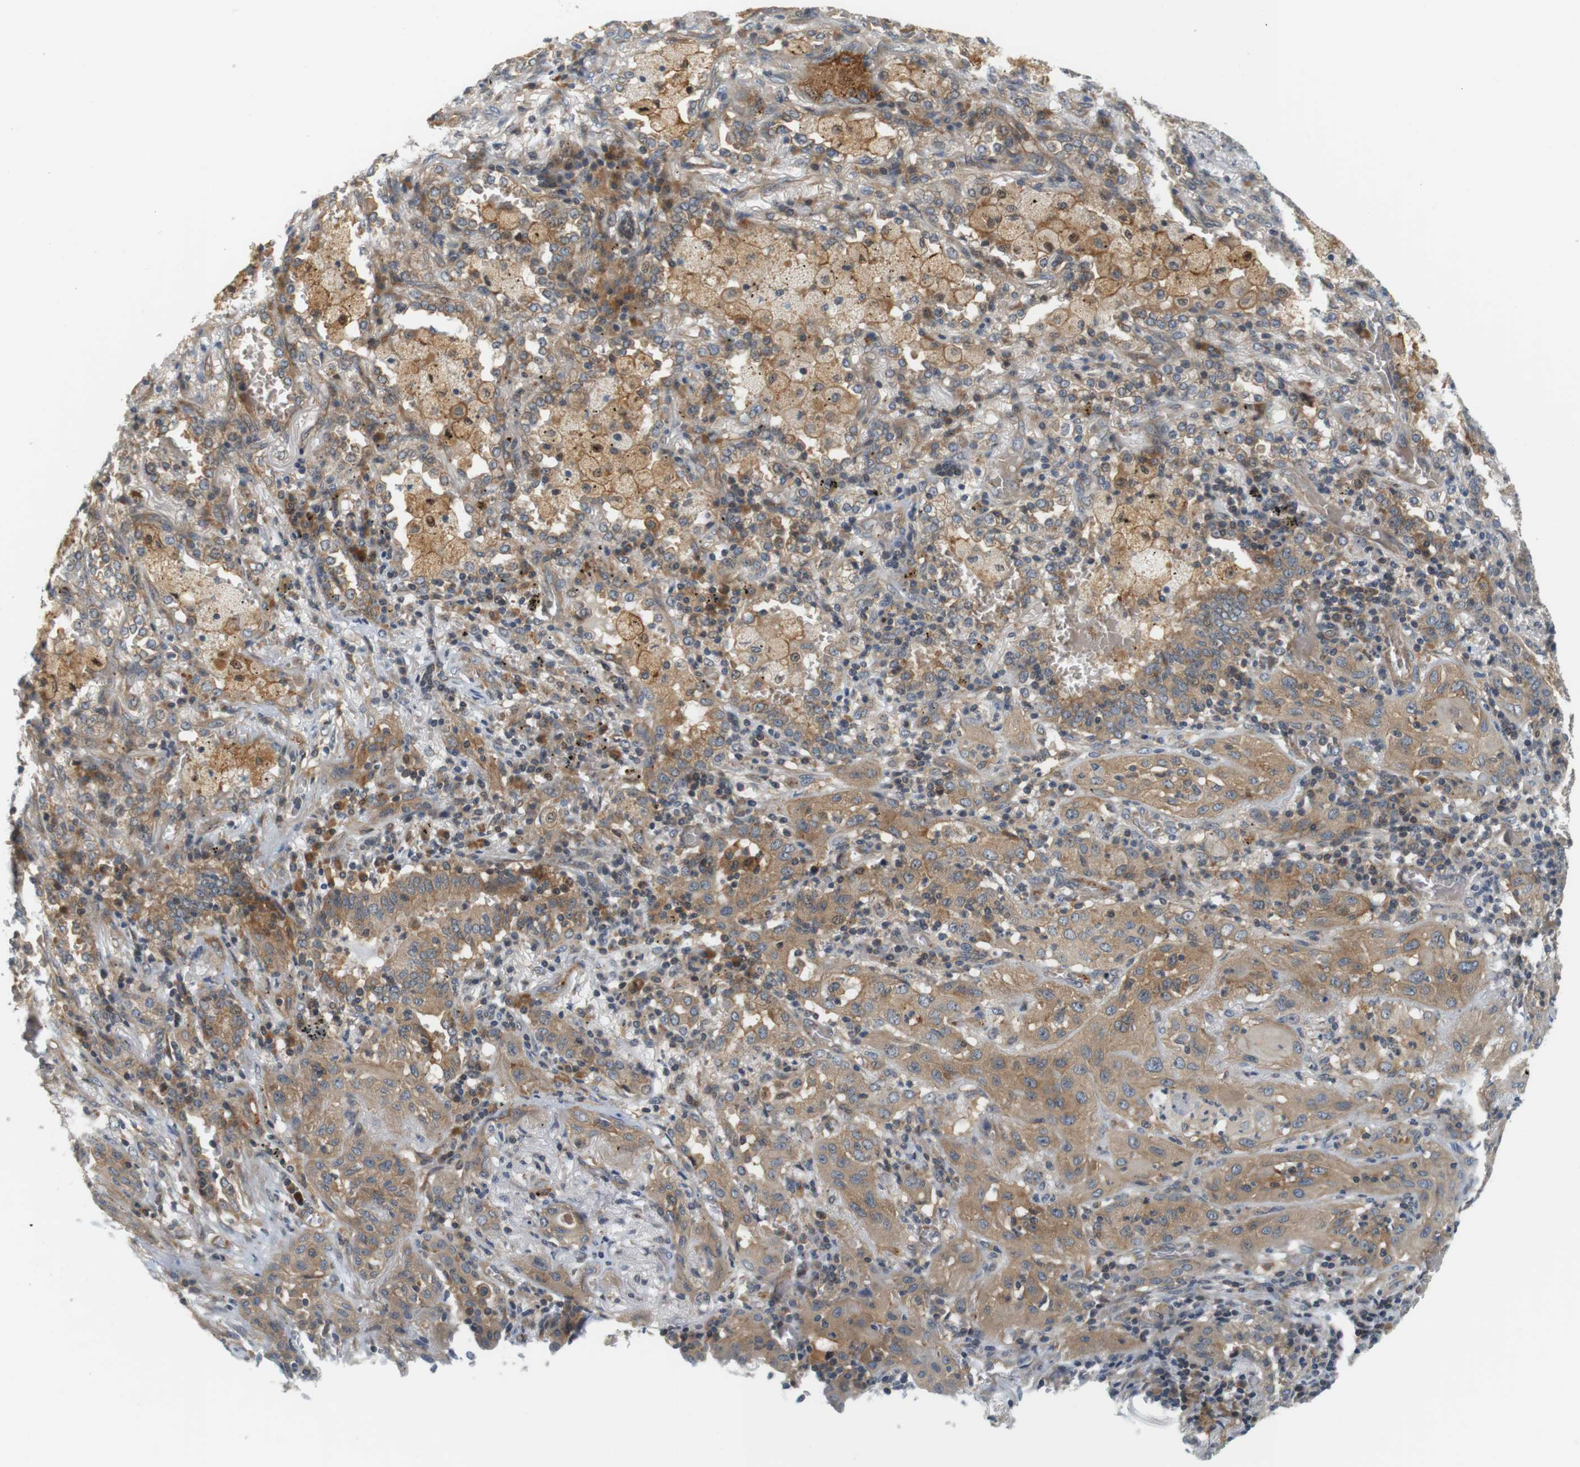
{"staining": {"intensity": "moderate", "quantity": ">75%", "location": "cytoplasmic/membranous"}, "tissue": "lung cancer", "cell_type": "Tumor cells", "image_type": "cancer", "snomed": [{"axis": "morphology", "description": "Squamous cell carcinoma, NOS"}, {"axis": "topography", "description": "Lung"}], "caption": "Lung cancer tissue exhibits moderate cytoplasmic/membranous expression in approximately >75% of tumor cells", "gene": "SH3GLB1", "patient": {"sex": "female", "age": 47}}